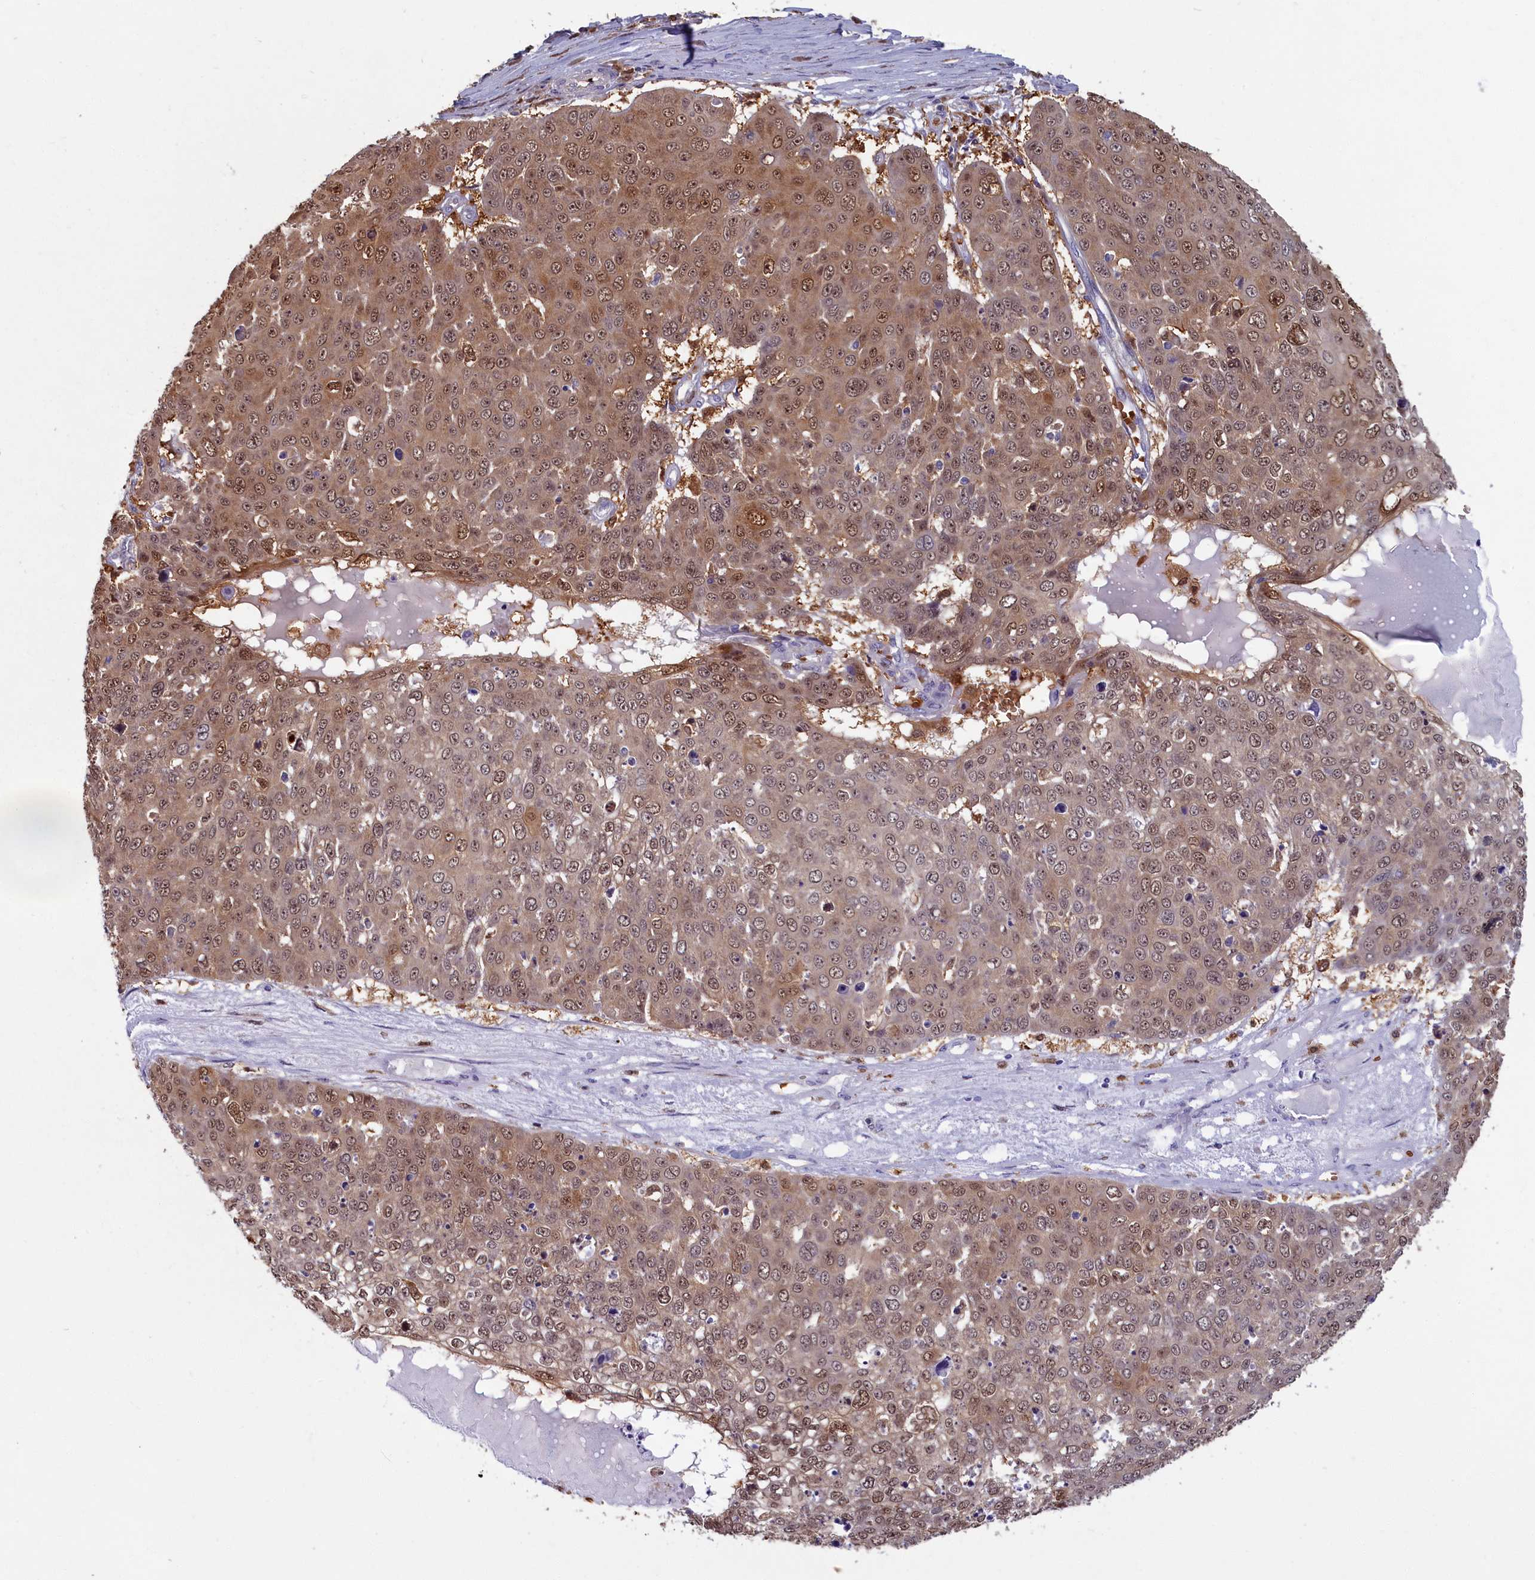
{"staining": {"intensity": "weak", "quantity": ">75%", "location": "cytoplasmic/membranous,nuclear"}, "tissue": "skin cancer", "cell_type": "Tumor cells", "image_type": "cancer", "snomed": [{"axis": "morphology", "description": "Squamous cell carcinoma, NOS"}, {"axis": "topography", "description": "Skin"}], "caption": "Skin cancer stained for a protein reveals weak cytoplasmic/membranous and nuclear positivity in tumor cells.", "gene": "BLVRB", "patient": {"sex": "male", "age": 71}}